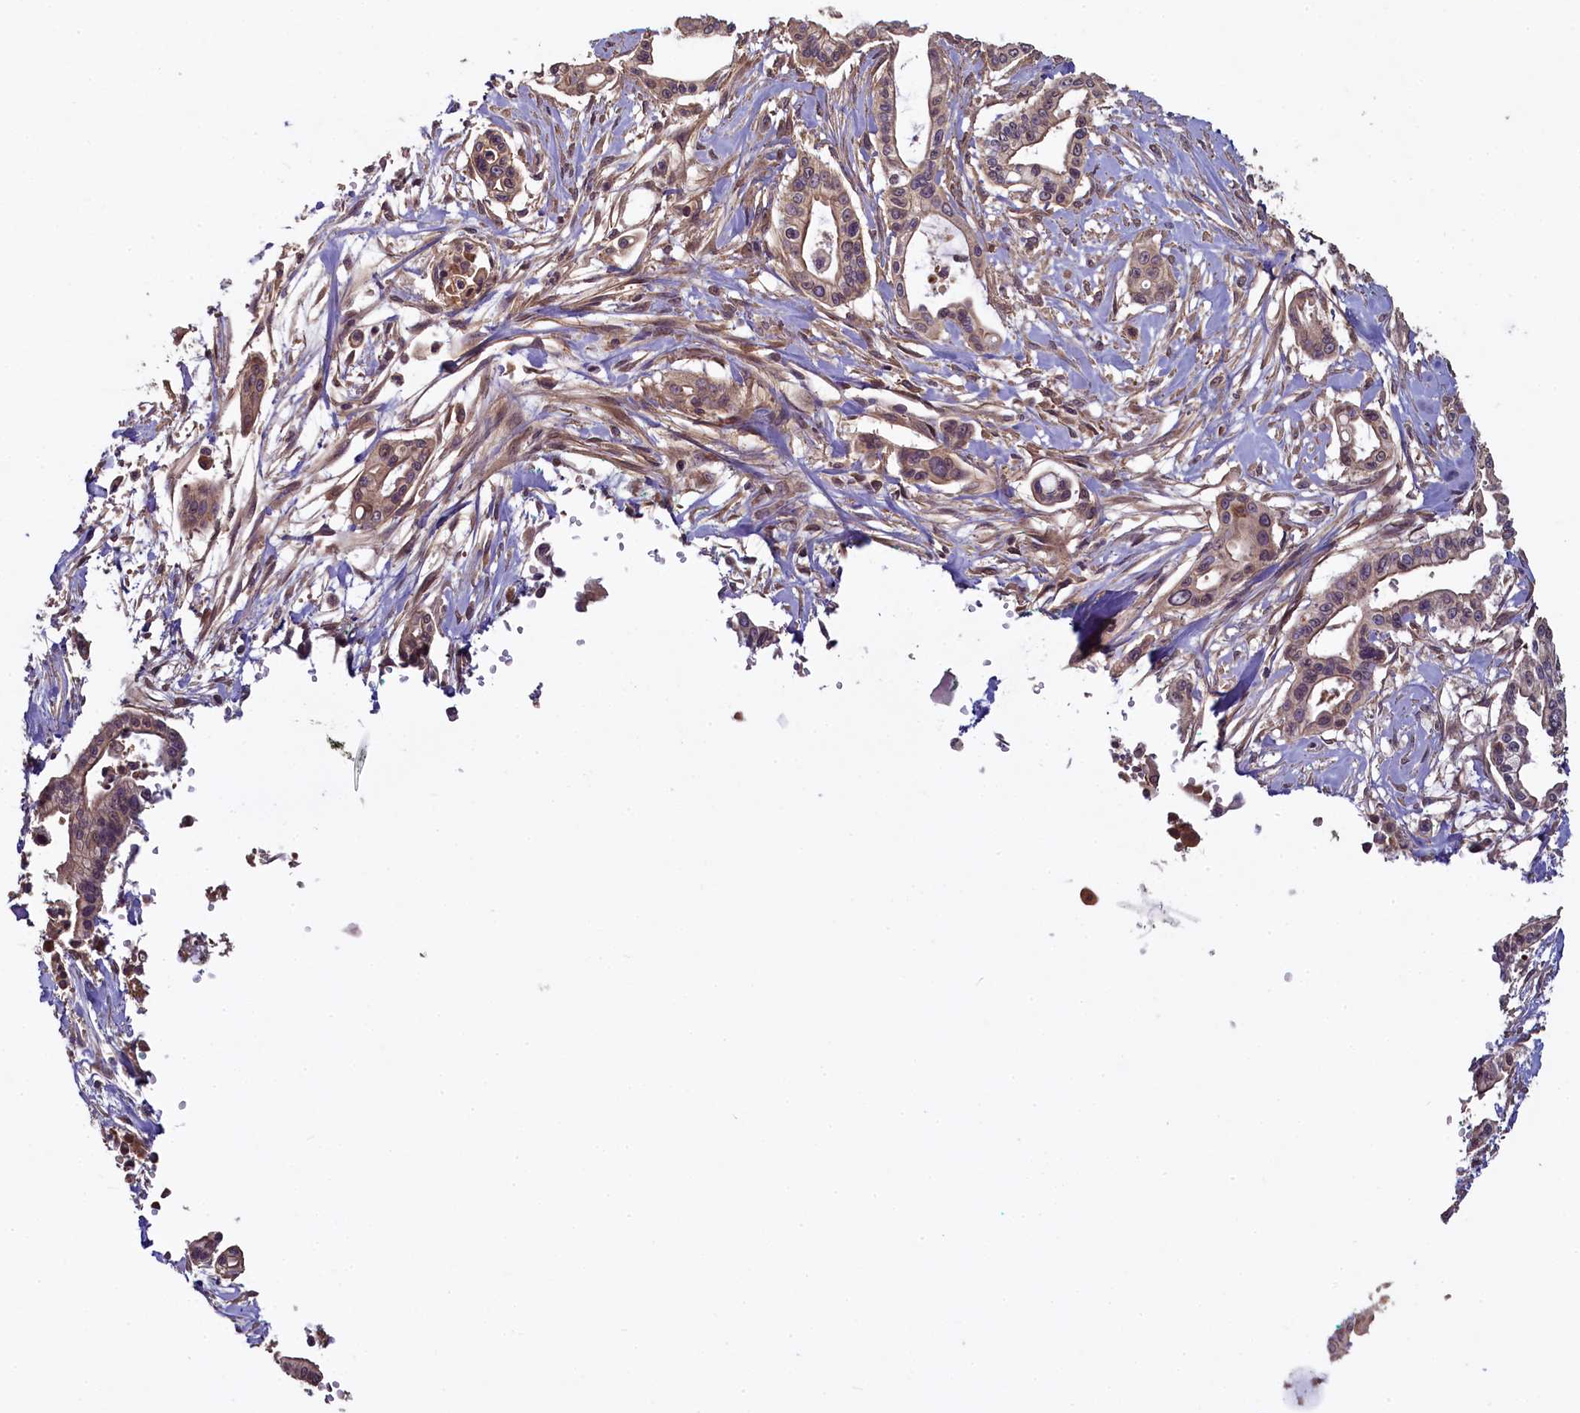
{"staining": {"intensity": "weak", "quantity": ">75%", "location": "cytoplasmic/membranous"}, "tissue": "pancreatic cancer", "cell_type": "Tumor cells", "image_type": "cancer", "snomed": [{"axis": "morphology", "description": "Adenocarcinoma, NOS"}, {"axis": "topography", "description": "Pancreas"}], "caption": "Immunohistochemistry (IHC) staining of adenocarcinoma (pancreatic), which demonstrates low levels of weak cytoplasmic/membranous expression in about >75% of tumor cells indicating weak cytoplasmic/membranous protein expression. The staining was performed using DAB (3,3'-diaminobenzidine) (brown) for protein detection and nuclei were counterstained in hematoxylin (blue).", "gene": "NUDT6", "patient": {"sex": "male", "age": 68}}